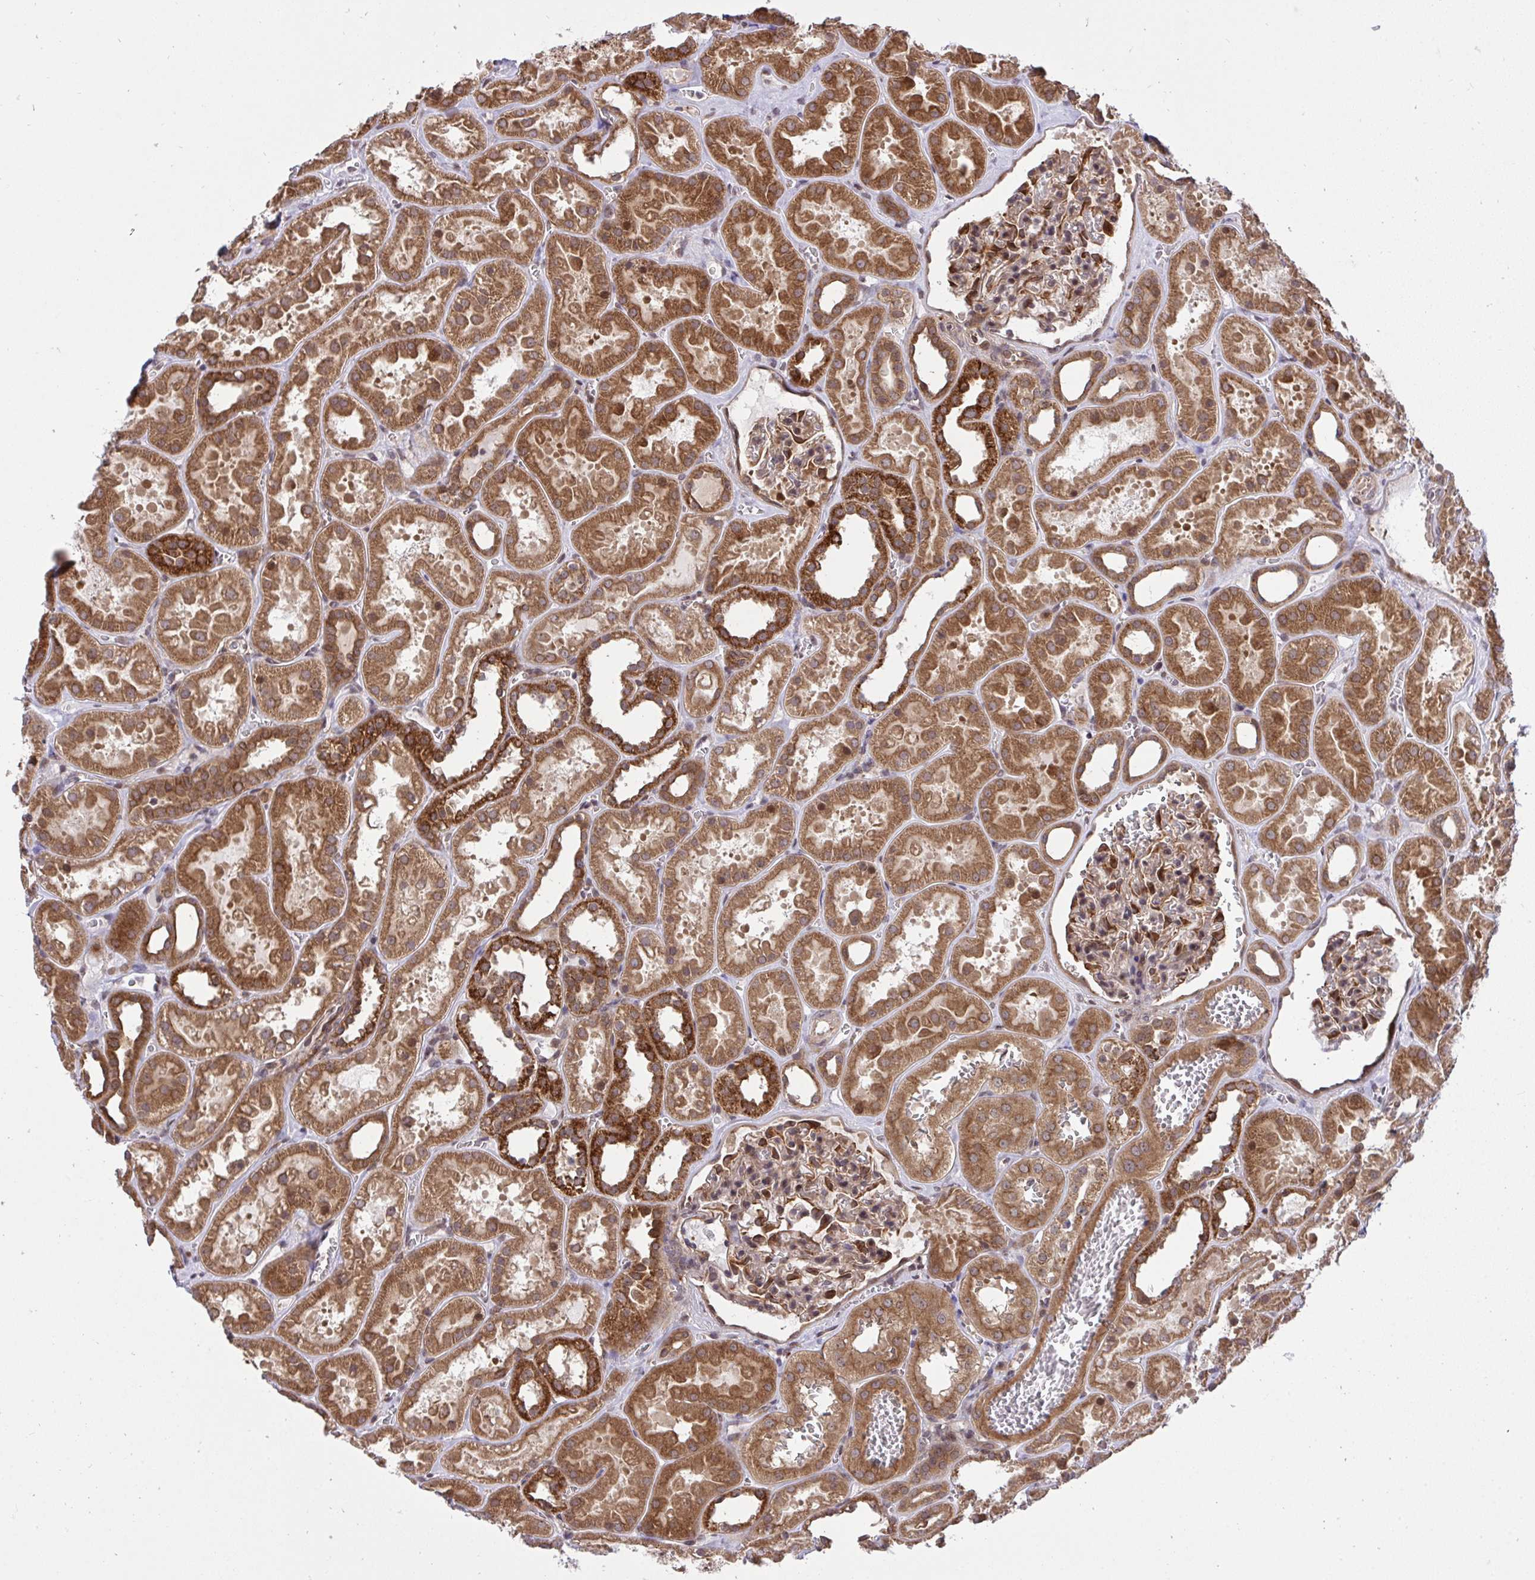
{"staining": {"intensity": "strong", "quantity": "25%-75%", "location": "cytoplasmic/membranous"}, "tissue": "kidney", "cell_type": "Cells in glomeruli", "image_type": "normal", "snomed": [{"axis": "morphology", "description": "Normal tissue, NOS"}, {"axis": "topography", "description": "Kidney"}], "caption": "Immunohistochemical staining of normal human kidney displays 25%-75% levels of strong cytoplasmic/membranous protein positivity in approximately 25%-75% of cells in glomeruli. (DAB (3,3'-diaminobenzidine) IHC, brown staining for protein, blue staining for nuclei).", "gene": "ERI1", "patient": {"sex": "female", "age": 41}}